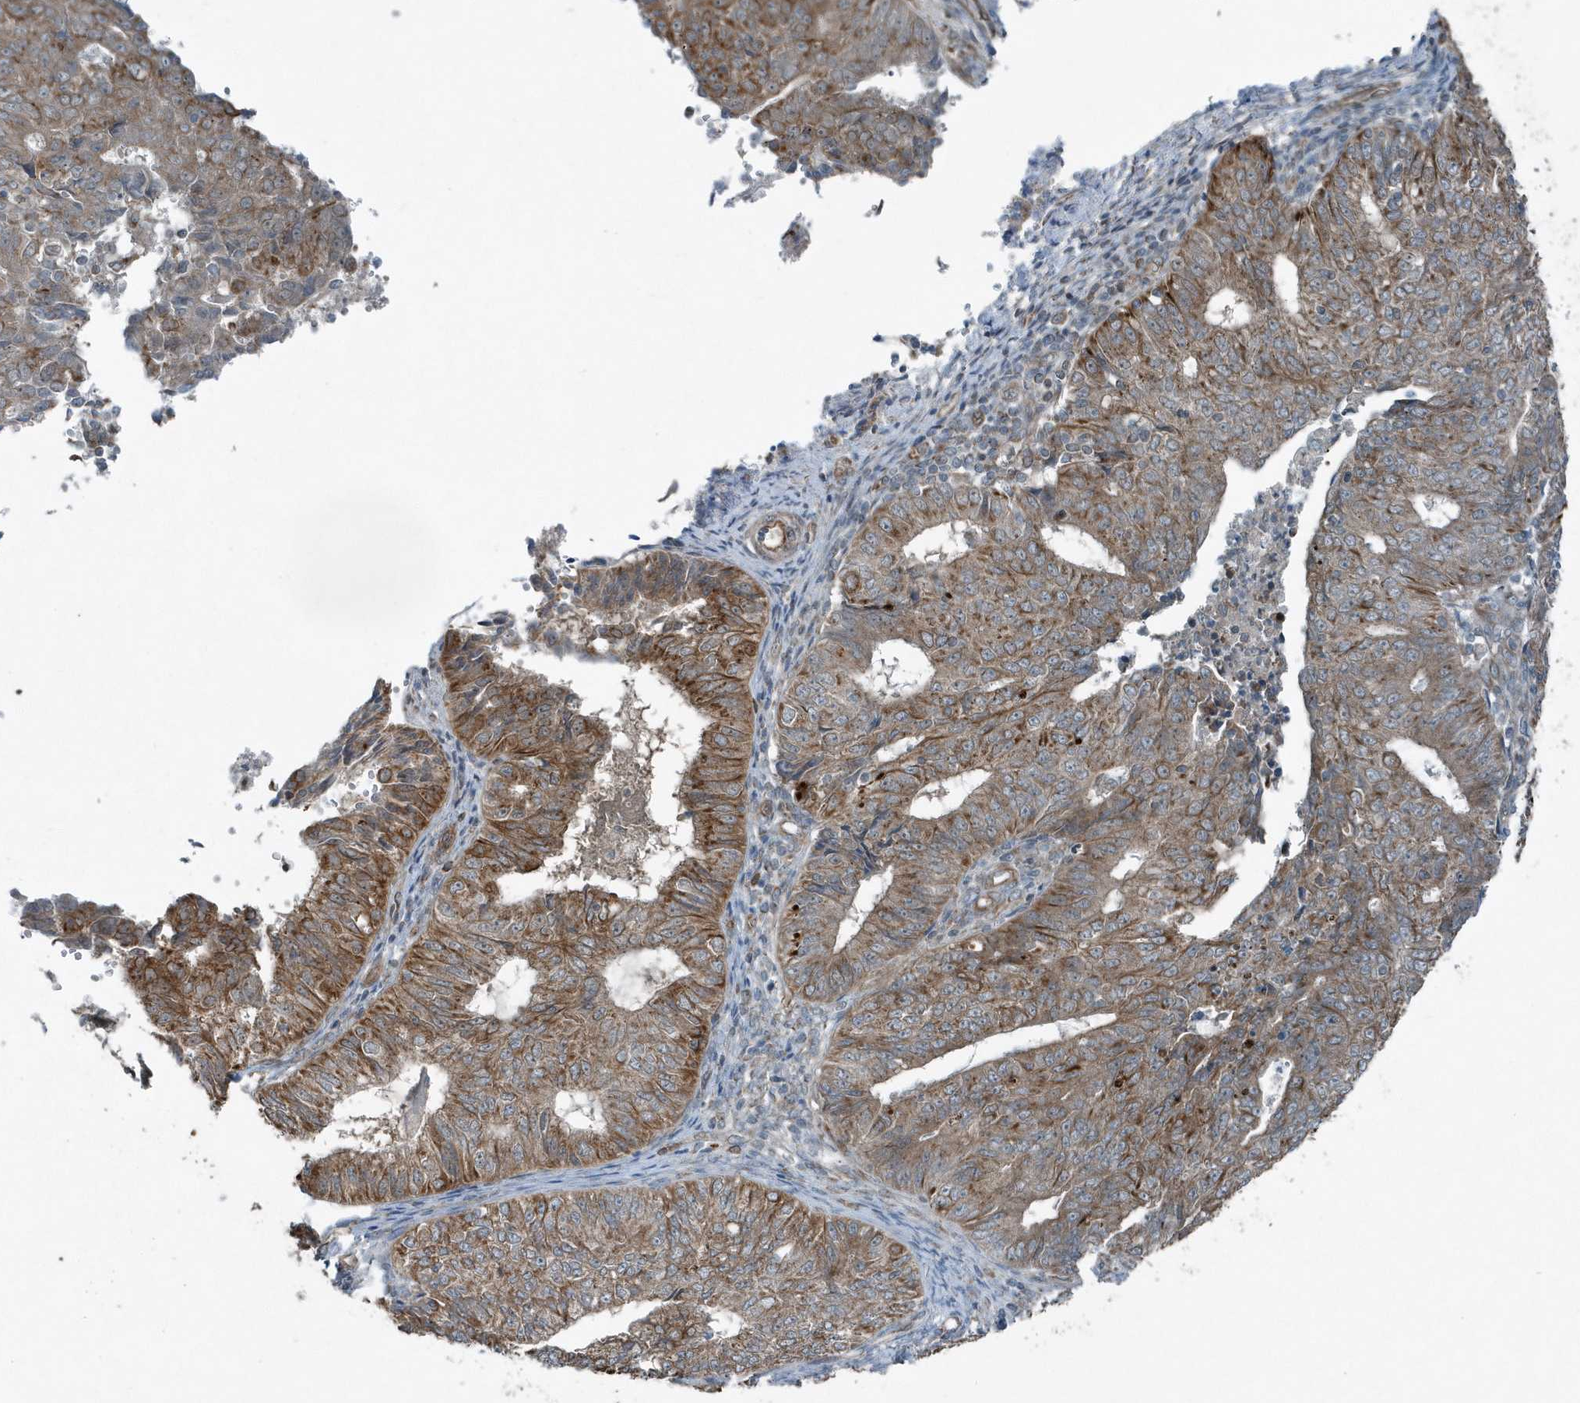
{"staining": {"intensity": "moderate", "quantity": ">75%", "location": "cytoplasmic/membranous"}, "tissue": "endometrial cancer", "cell_type": "Tumor cells", "image_type": "cancer", "snomed": [{"axis": "morphology", "description": "Adenocarcinoma, NOS"}, {"axis": "topography", "description": "Endometrium"}], "caption": "Protein staining by immunohistochemistry (IHC) demonstrates moderate cytoplasmic/membranous staining in approximately >75% of tumor cells in endometrial cancer (adenocarcinoma). (DAB (3,3'-diaminobenzidine) IHC, brown staining for protein, blue staining for nuclei).", "gene": "GCC2", "patient": {"sex": "female", "age": 32}}